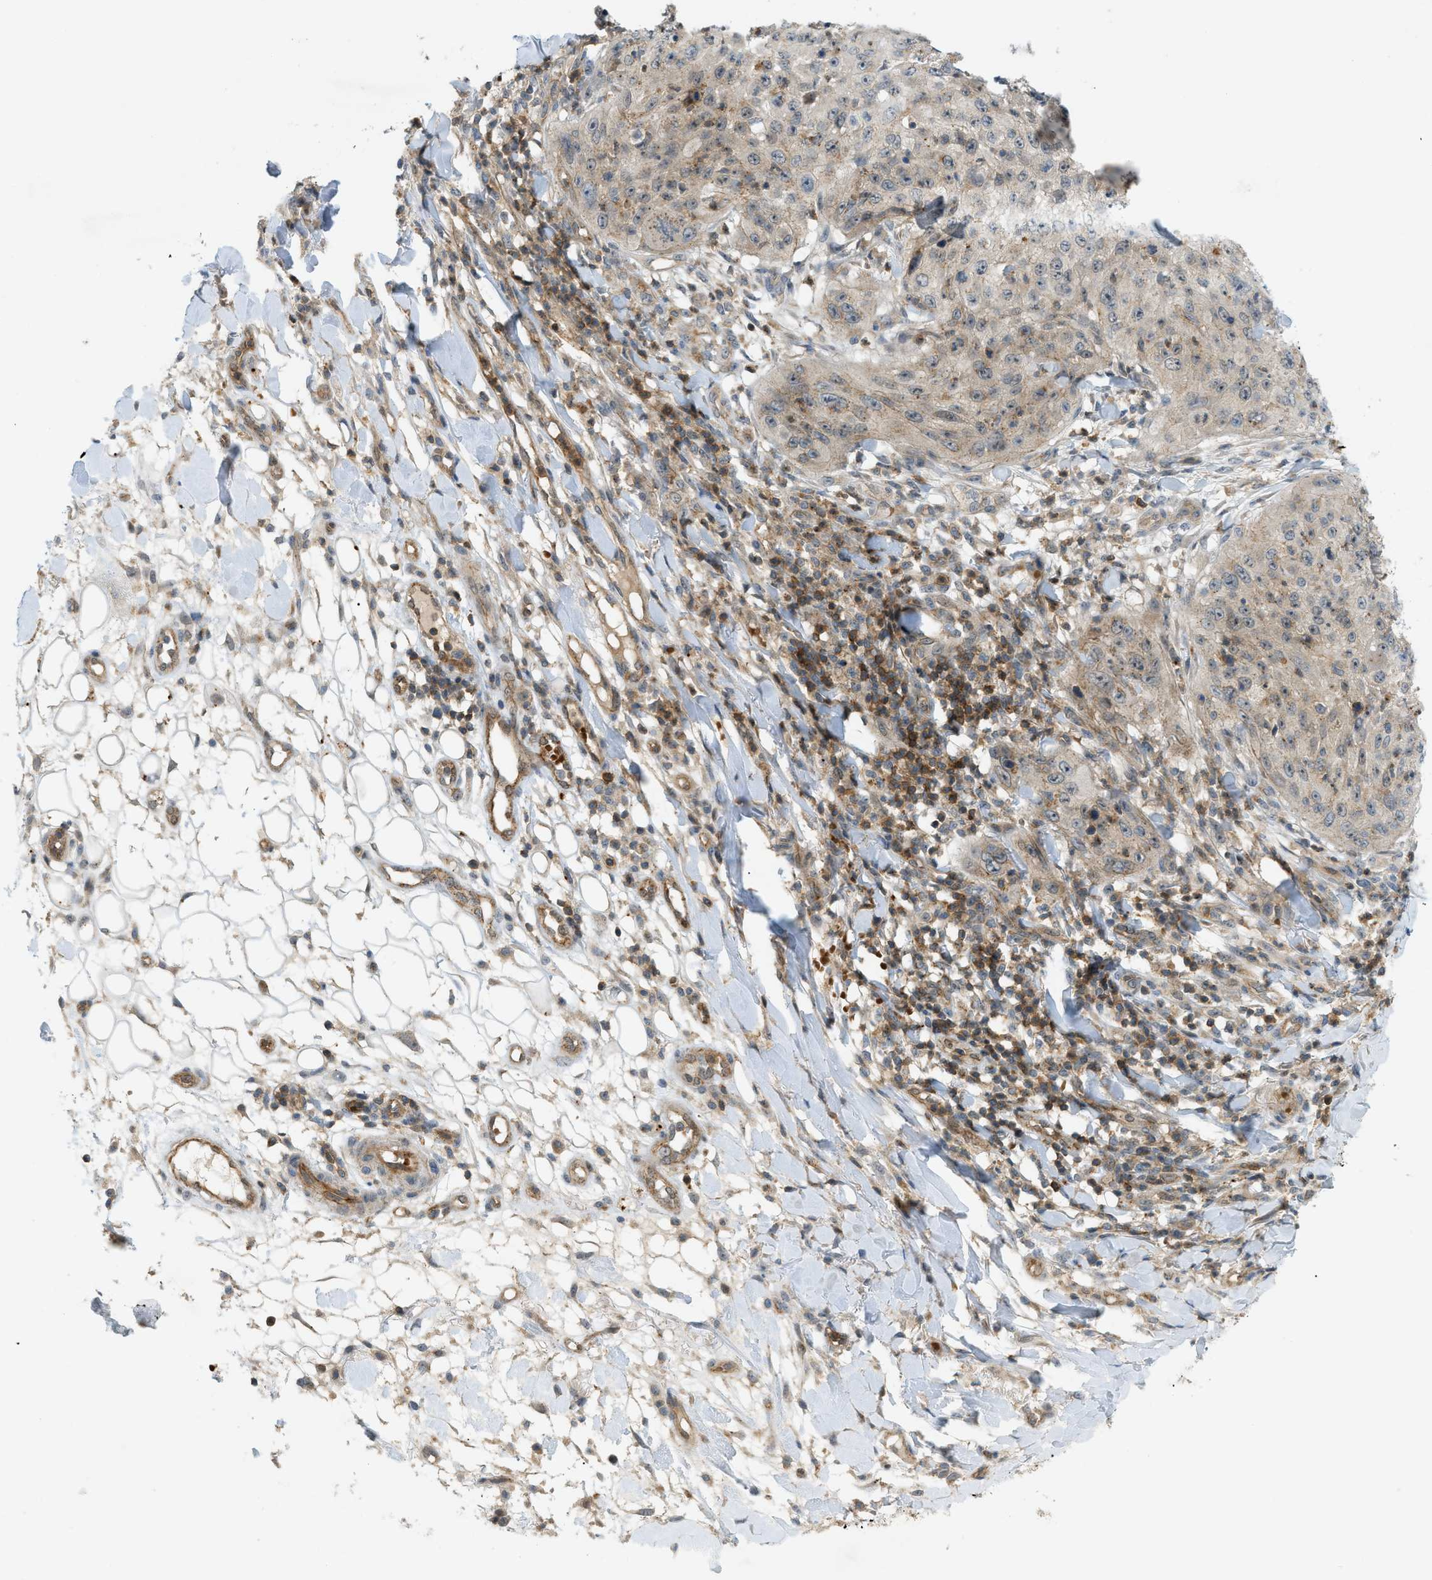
{"staining": {"intensity": "weak", "quantity": "25%-75%", "location": "cytoplasmic/membranous"}, "tissue": "skin cancer", "cell_type": "Tumor cells", "image_type": "cancer", "snomed": [{"axis": "morphology", "description": "Squamous cell carcinoma, NOS"}, {"axis": "topography", "description": "Skin"}], "caption": "Skin cancer (squamous cell carcinoma) tissue shows weak cytoplasmic/membranous positivity in about 25%-75% of tumor cells", "gene": "GRK6", "patient": {"sex": "female", "age": 80}}